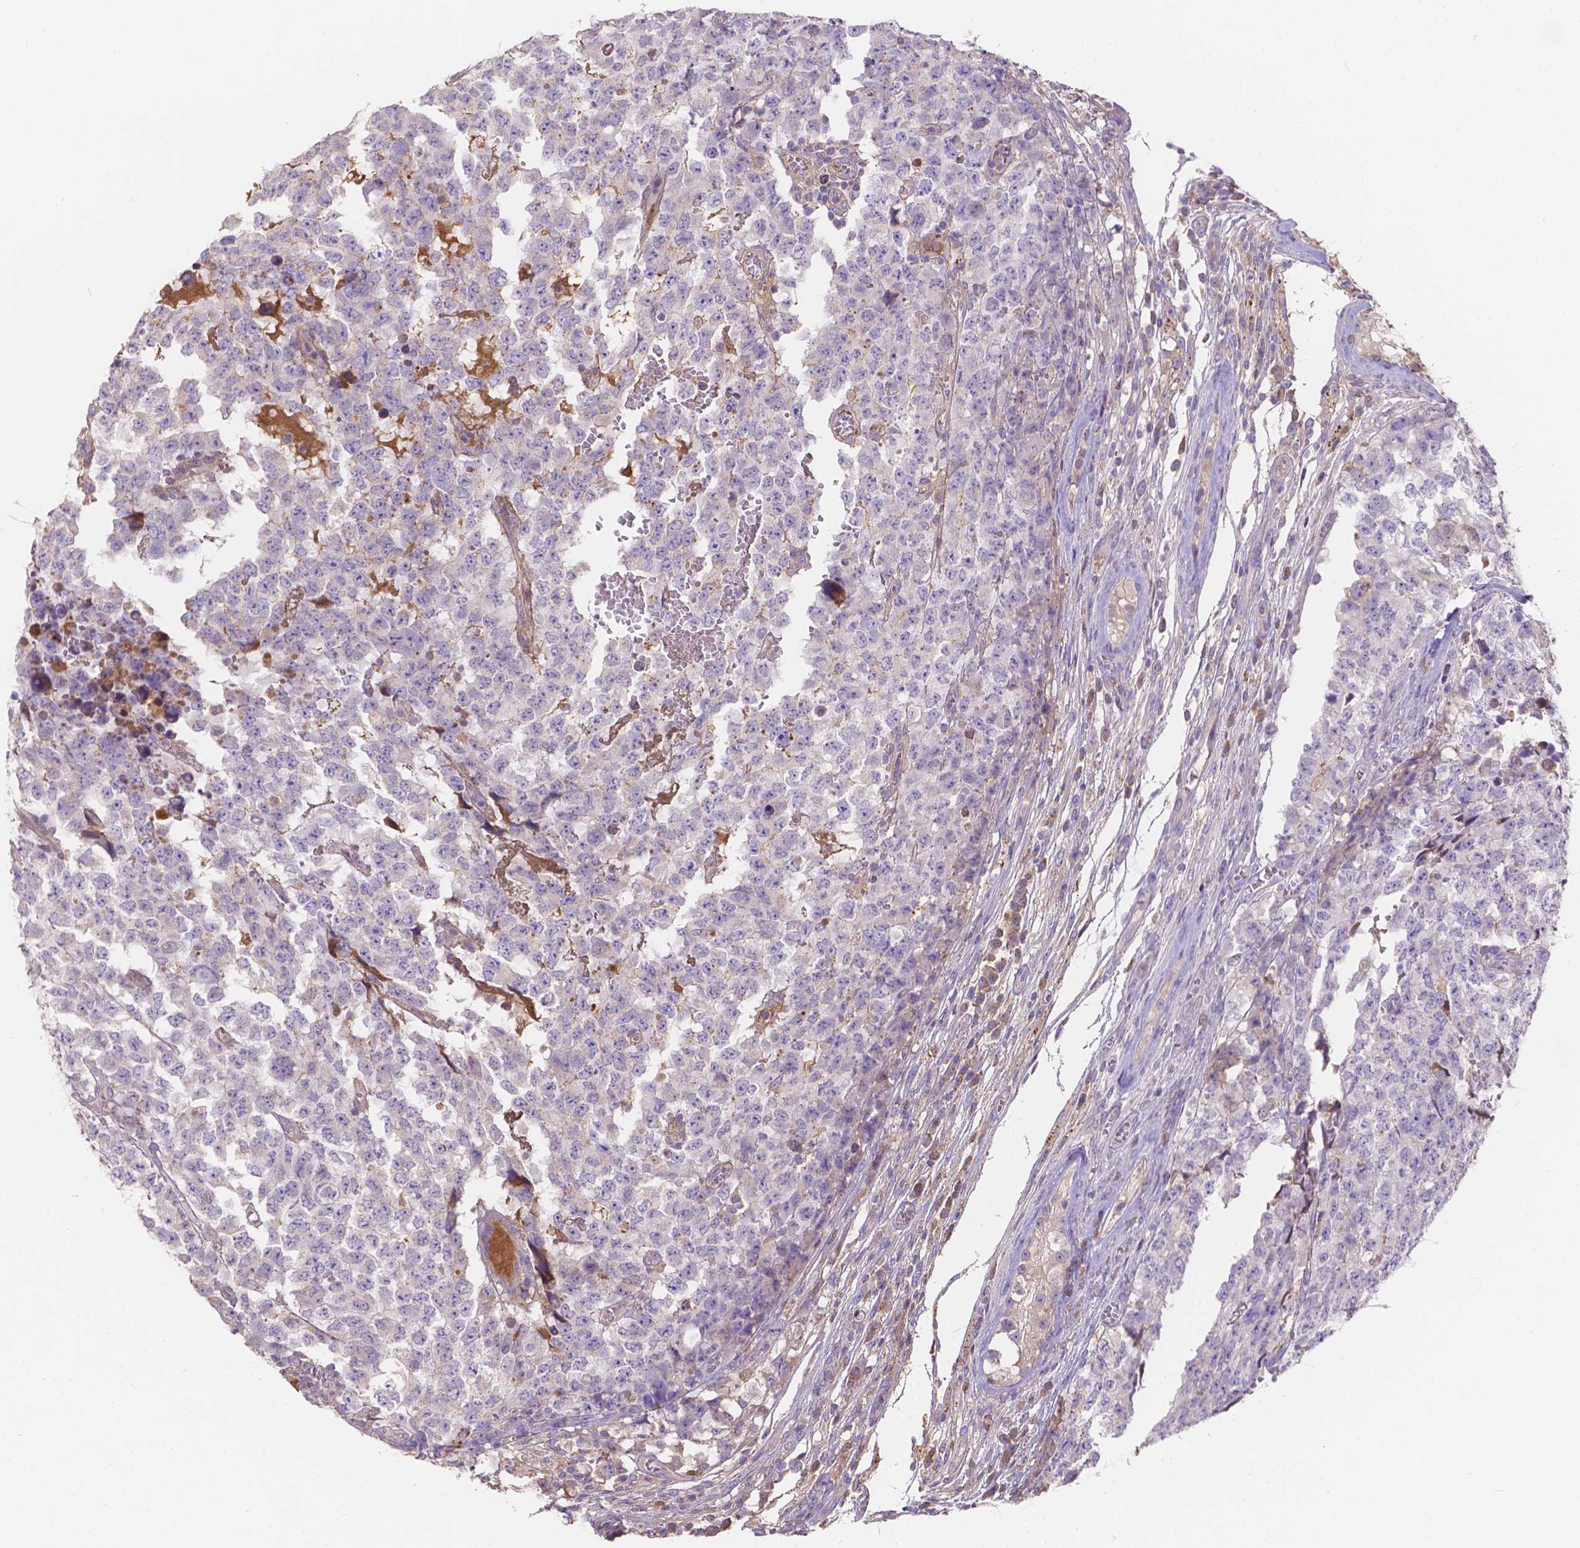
{"staining": {"intensity": "weak", "quantity": "<25%", "location": "cytoplasmic/membranous"}, "tissue": "testis cancer", "cell_type": "Tumor cells", "image_type": "cancer", "snomed": [{"axis": "morphology", "description": "Carcinoma, Embryonal, NOS"}, {"axis": "topography", "description": "Testis"}], "caption": "Embryonal carcinoma (testis) was stained to show a protein in brown. There is no significant positivity in tumor cells.", "gene": "CDK10", "patient": {"sex": "male", "age": 23}}